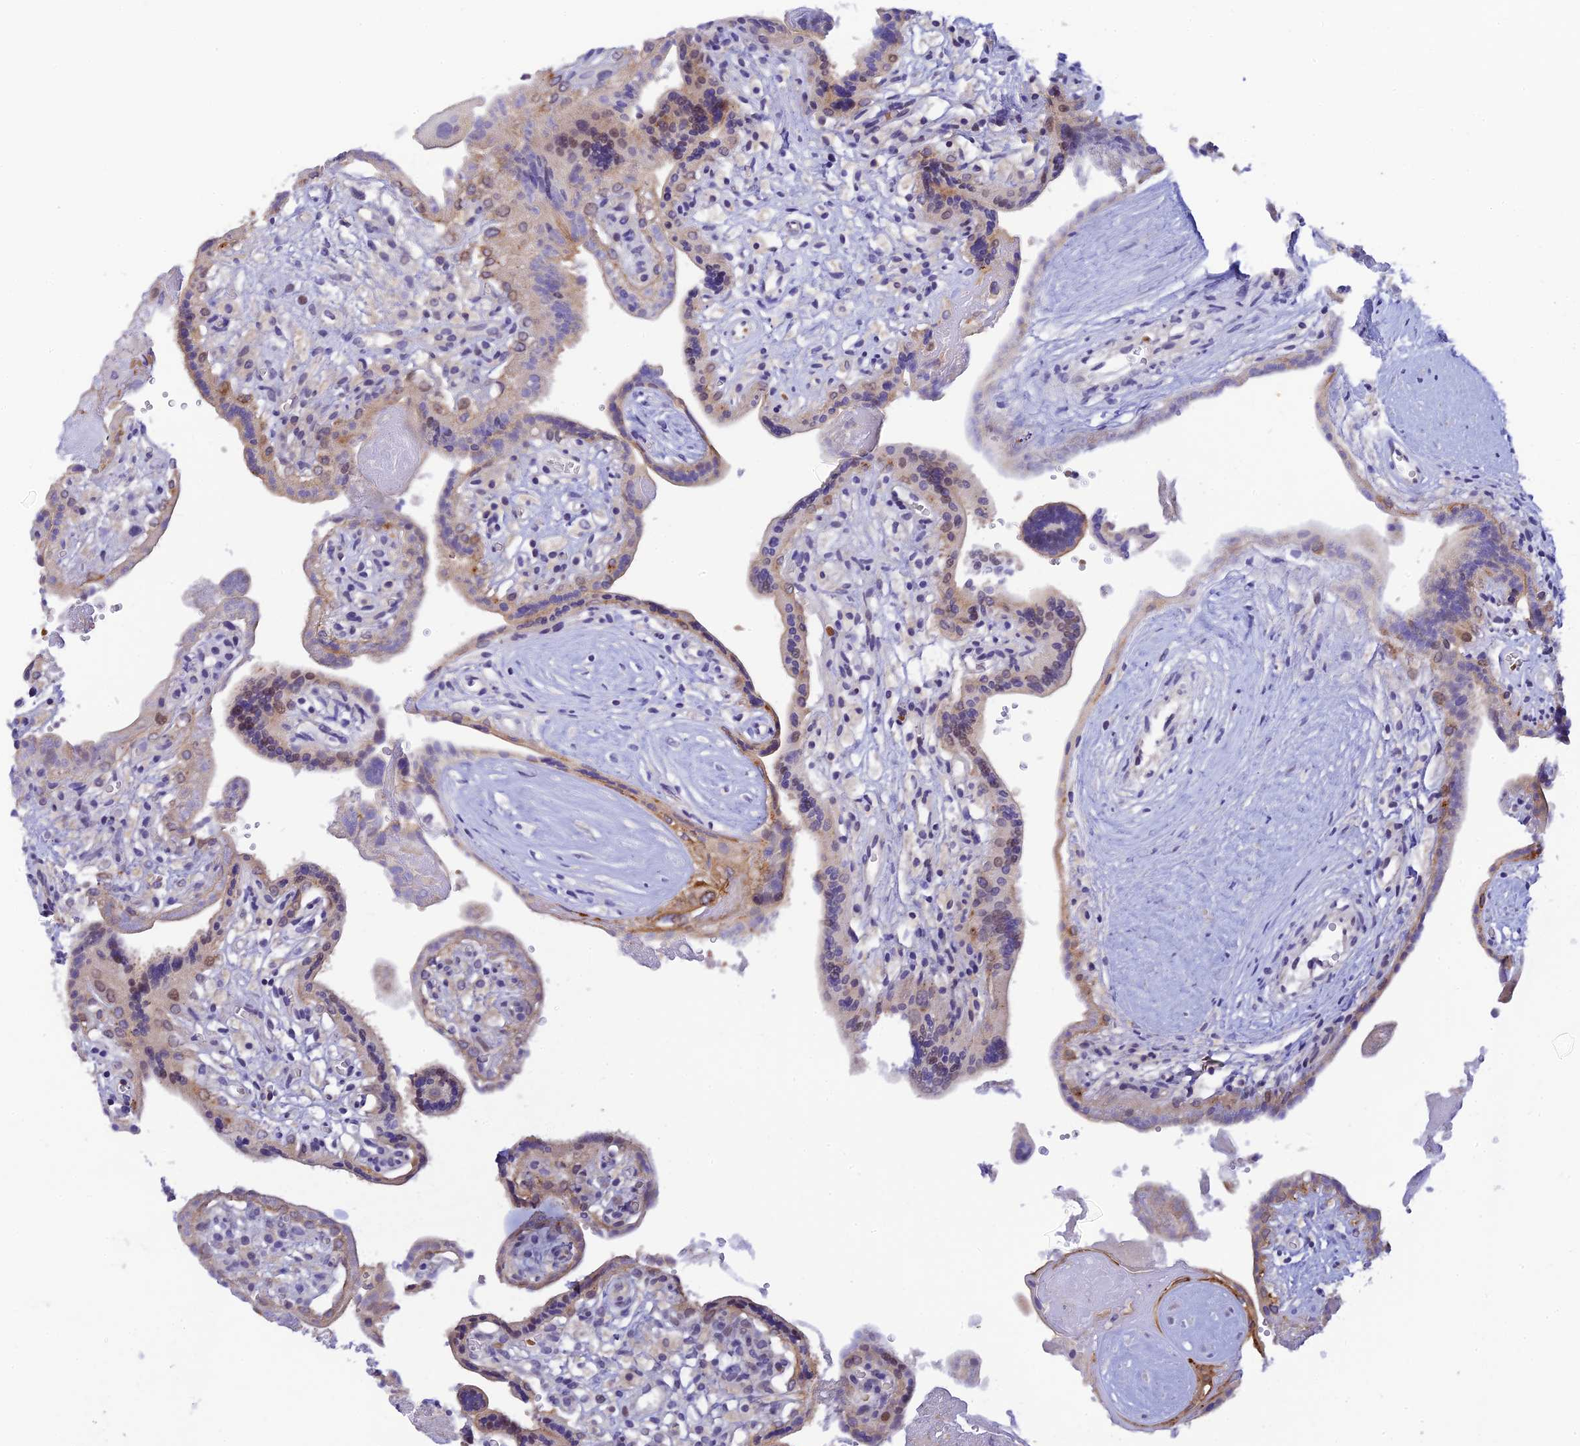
{"staining": {"intensity": "moderate", "quantity": "25%-75%", "location": "cytoplasmic/membranous"}, "tissue": "placenta", "cell_type": "Trophoblastic cells", "image_type": "normal", "snomed": [{"axis": "morphology", "description": "Normal tissue, NOS"}, {"axis": "topography", "description": "Placenta"}], "caption": "This image demonstrates IHC staining of unremarkable placenta, with medium moderate cytoplasmic/membranous staining in approximately 25%-75% of trophoblastic cells.", "gene": "RASGEF1B", "patient": {"sex": "female", "age": 37}}